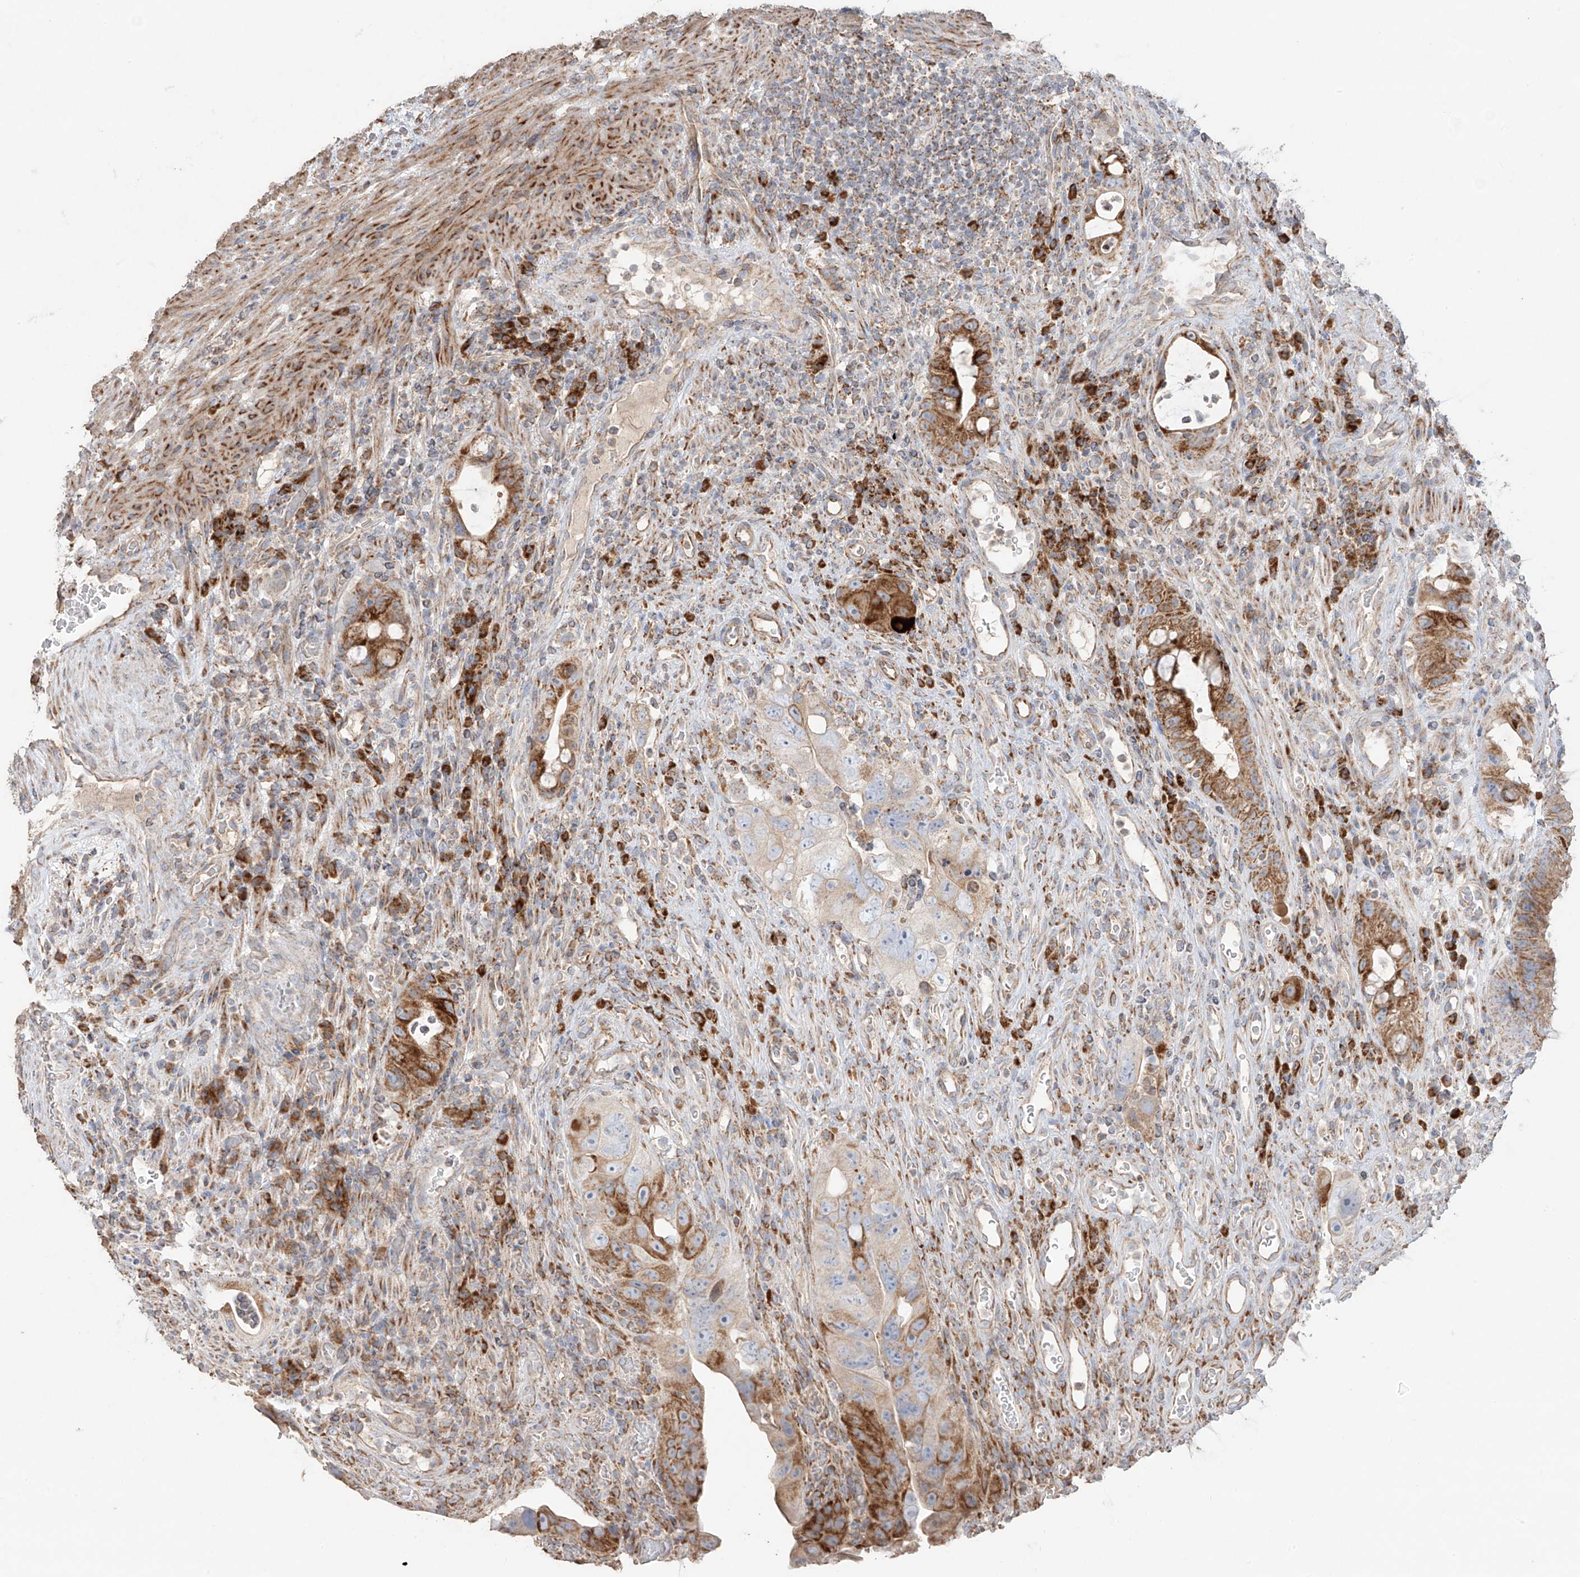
{"staining": {"intensity": "moderate", "quantity": ">75%", "location": "cytoplasmic/membranous"}, "tissue": "colorectal cancer", "cell_type": "Tumor cells", "image_type": "cancer", "snomed": [{"axis": "morphology", "description": "Adenocarcinoma, NOS"}, {"axis": "topography", "description": "Rectum"}], "caption": "This micrograph shows colorectal cancer stained with immunohistochemistry to label a protein in brown. The cytoplasmic/membranous of tumor cells show moderate positivity for the protein. Nuclei are counter-stained blue.", "gene": "COLGALT2", "patient": {"sex": "male", "age": 59}}